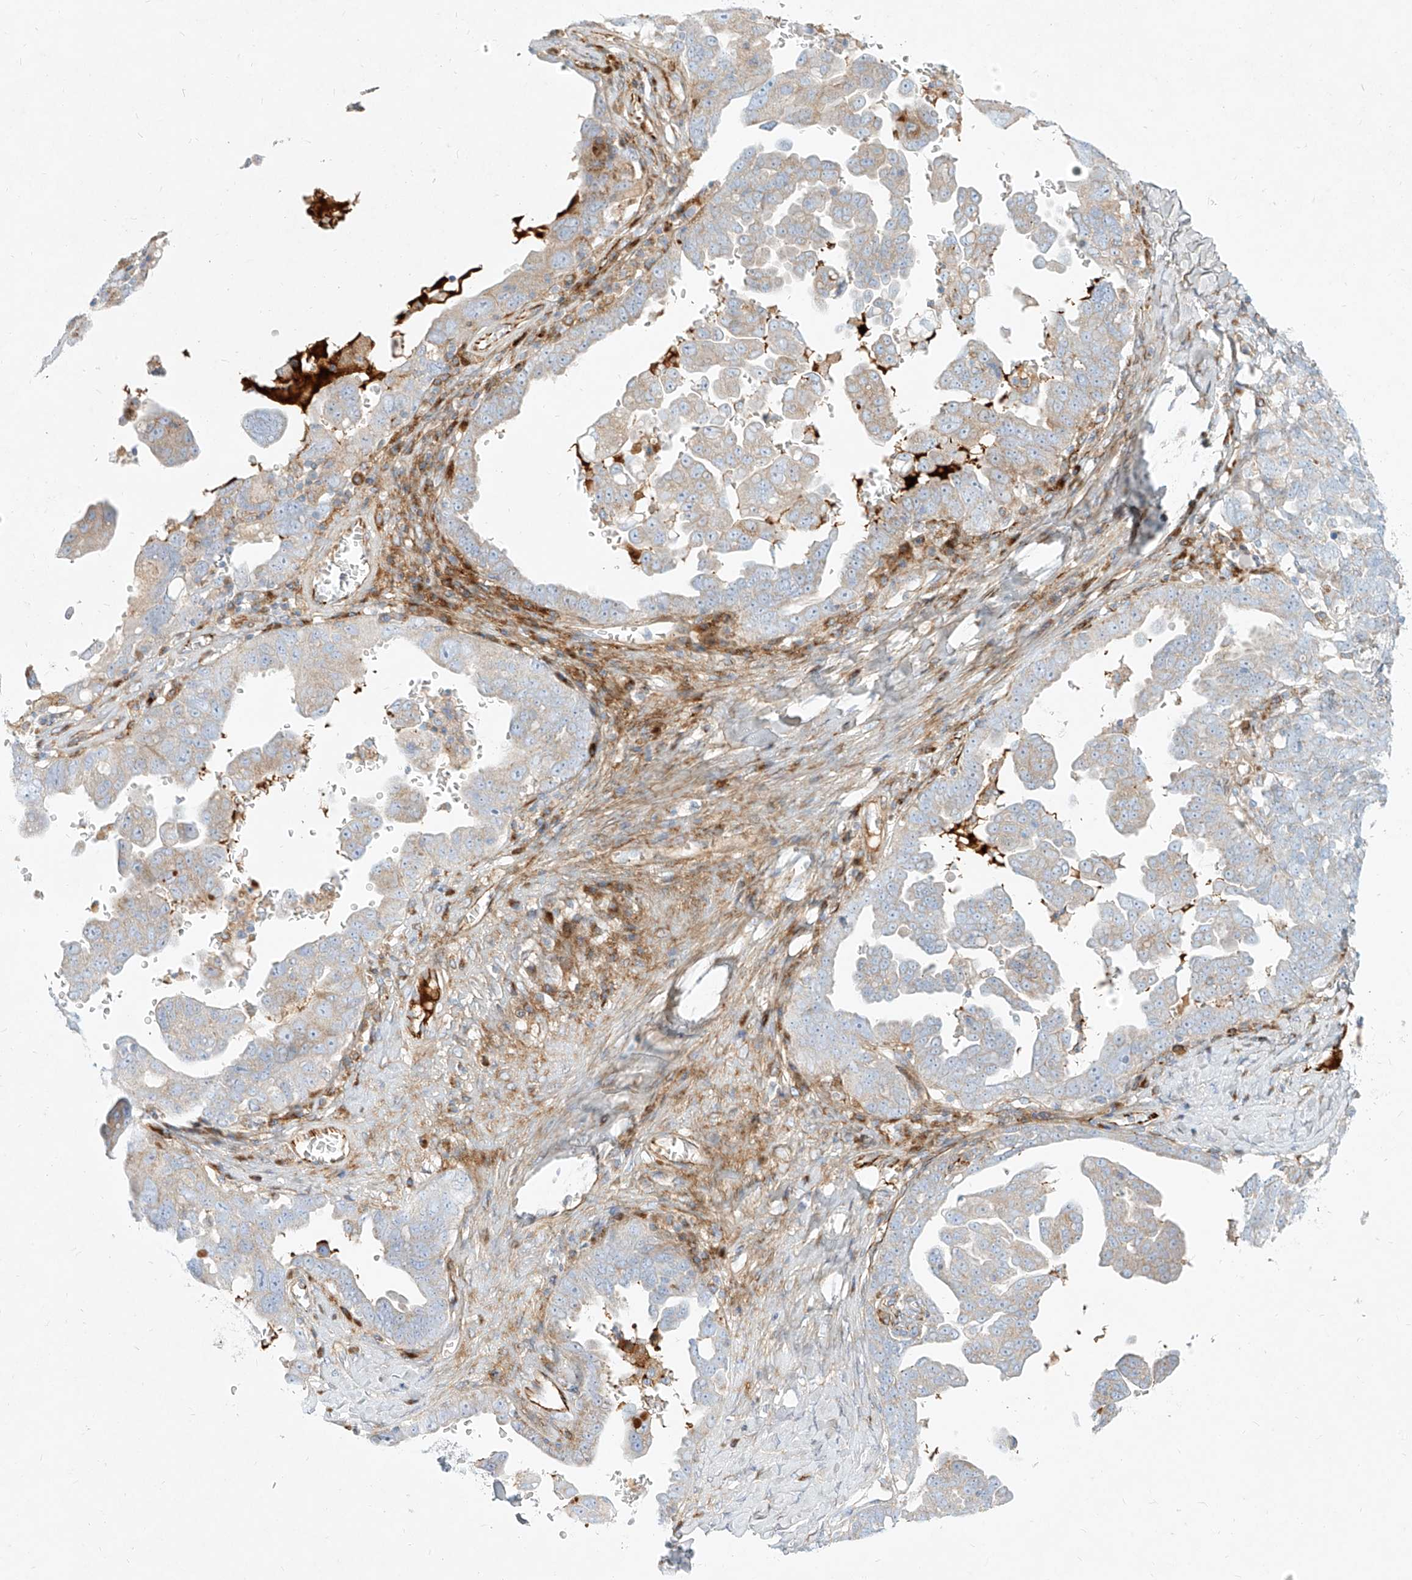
{"staining": {"intensity": "weak", "quantity": "25%-75%", "location": "cytoplasmic/membranous"}, "tissue": "ovarian cancer", "cell_type": "Tumor cells", "image_type": "cancer", "snomed": [{"axis": "morphology", "description": "Carcinoma, endometroid"}, {"axis": "topography", "description": "Ovary"}], "caption": "This image demonstrates IHC staining of ovarian endometroid carcinoma, with low weak cytoplasmic/membranous positivity in about 25%-75% of tumor cells.", "gene": "MTX2", "patient": {"sex": "female", "age": 62}}